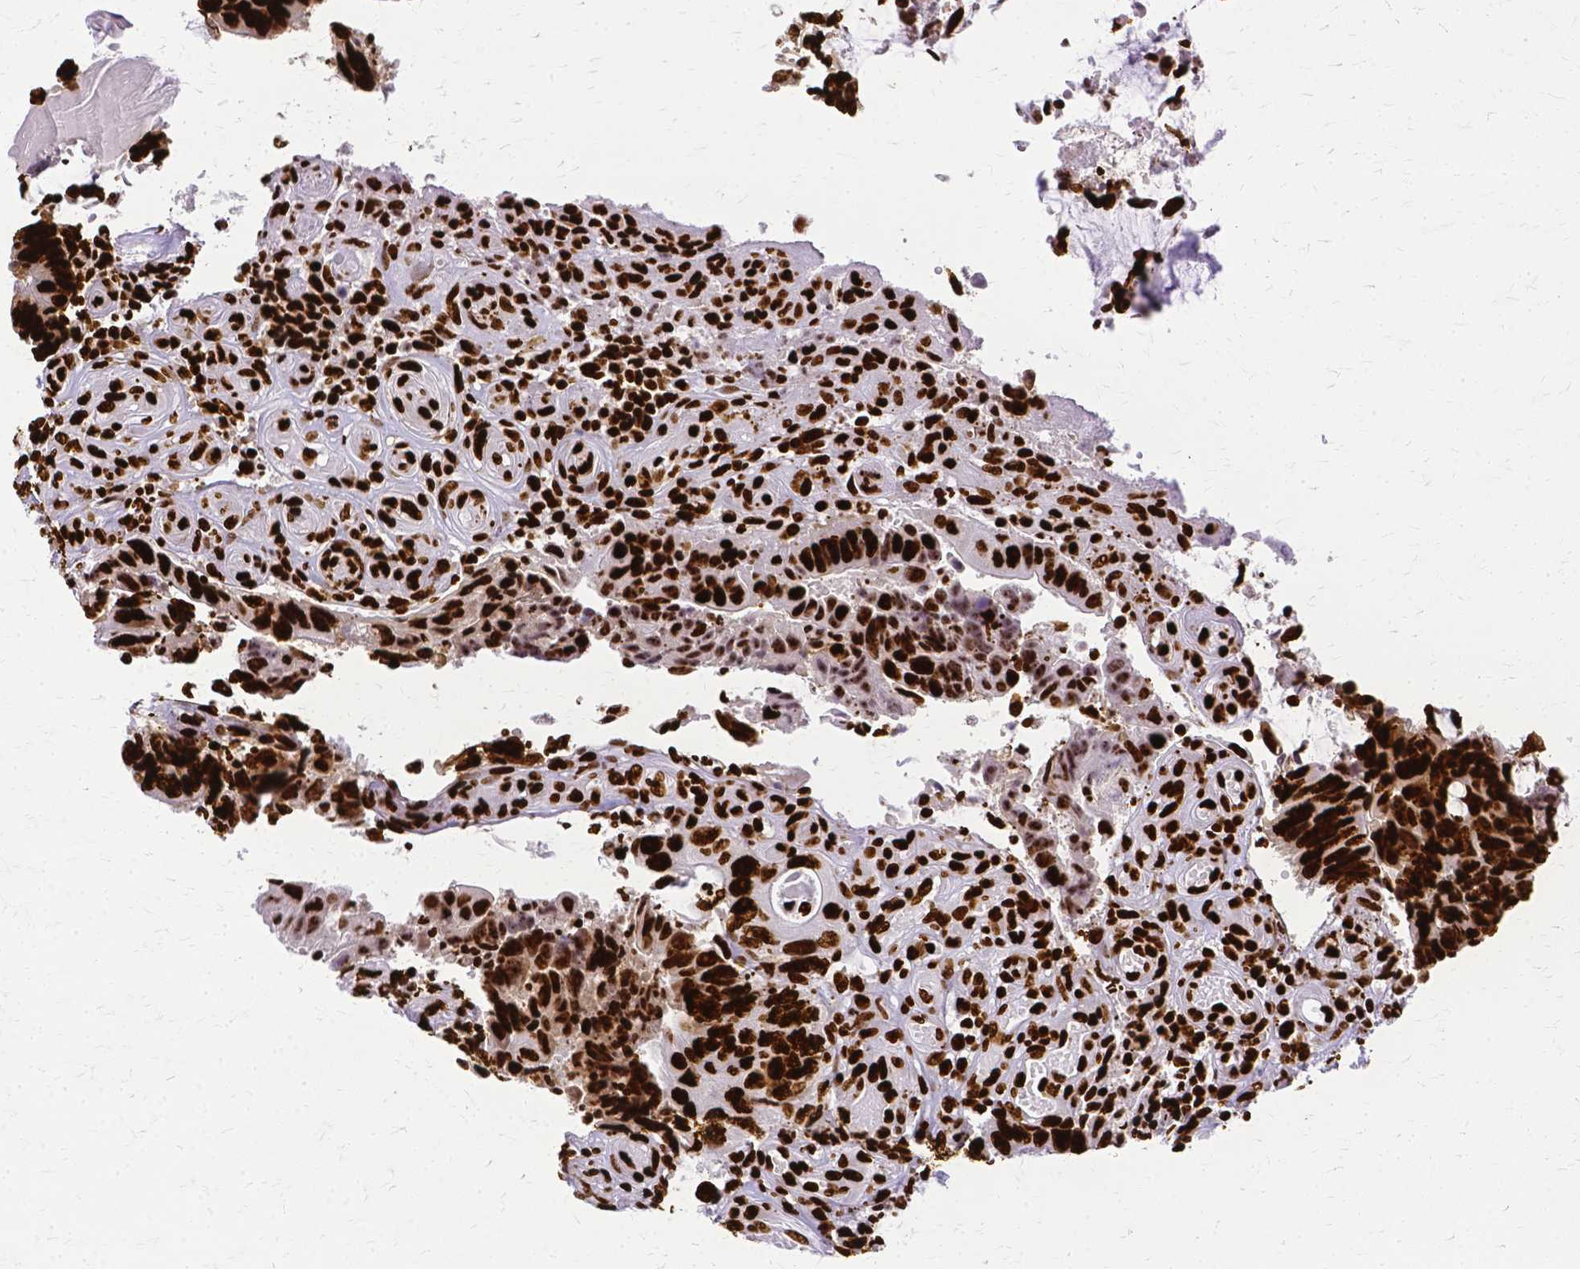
{"staining": {"intensity": "strong", "quantity": ">75%", "location": "nuclear"}, "tissue": "colorectal cancer", "cell_type": "Tumor cells", "image_type": "cancer", "snomed": [{"axis": "morphology", "description": "Adenocarcinoma, NOS"}, {"axis": "topography", "description": "Colon"}], "caption": "IHC staining of colorectal cancer, which shows high levels of strong nuclear staining in approximately >75% of tumor cells indicating strong nuclear protein staining. The staining was performed using DAB (brown) for protein detection and nuclei were counterstained in hematoxylin (blue).", "gene": "SFPQ", "patient": {"sex": "male", "age": 87}}